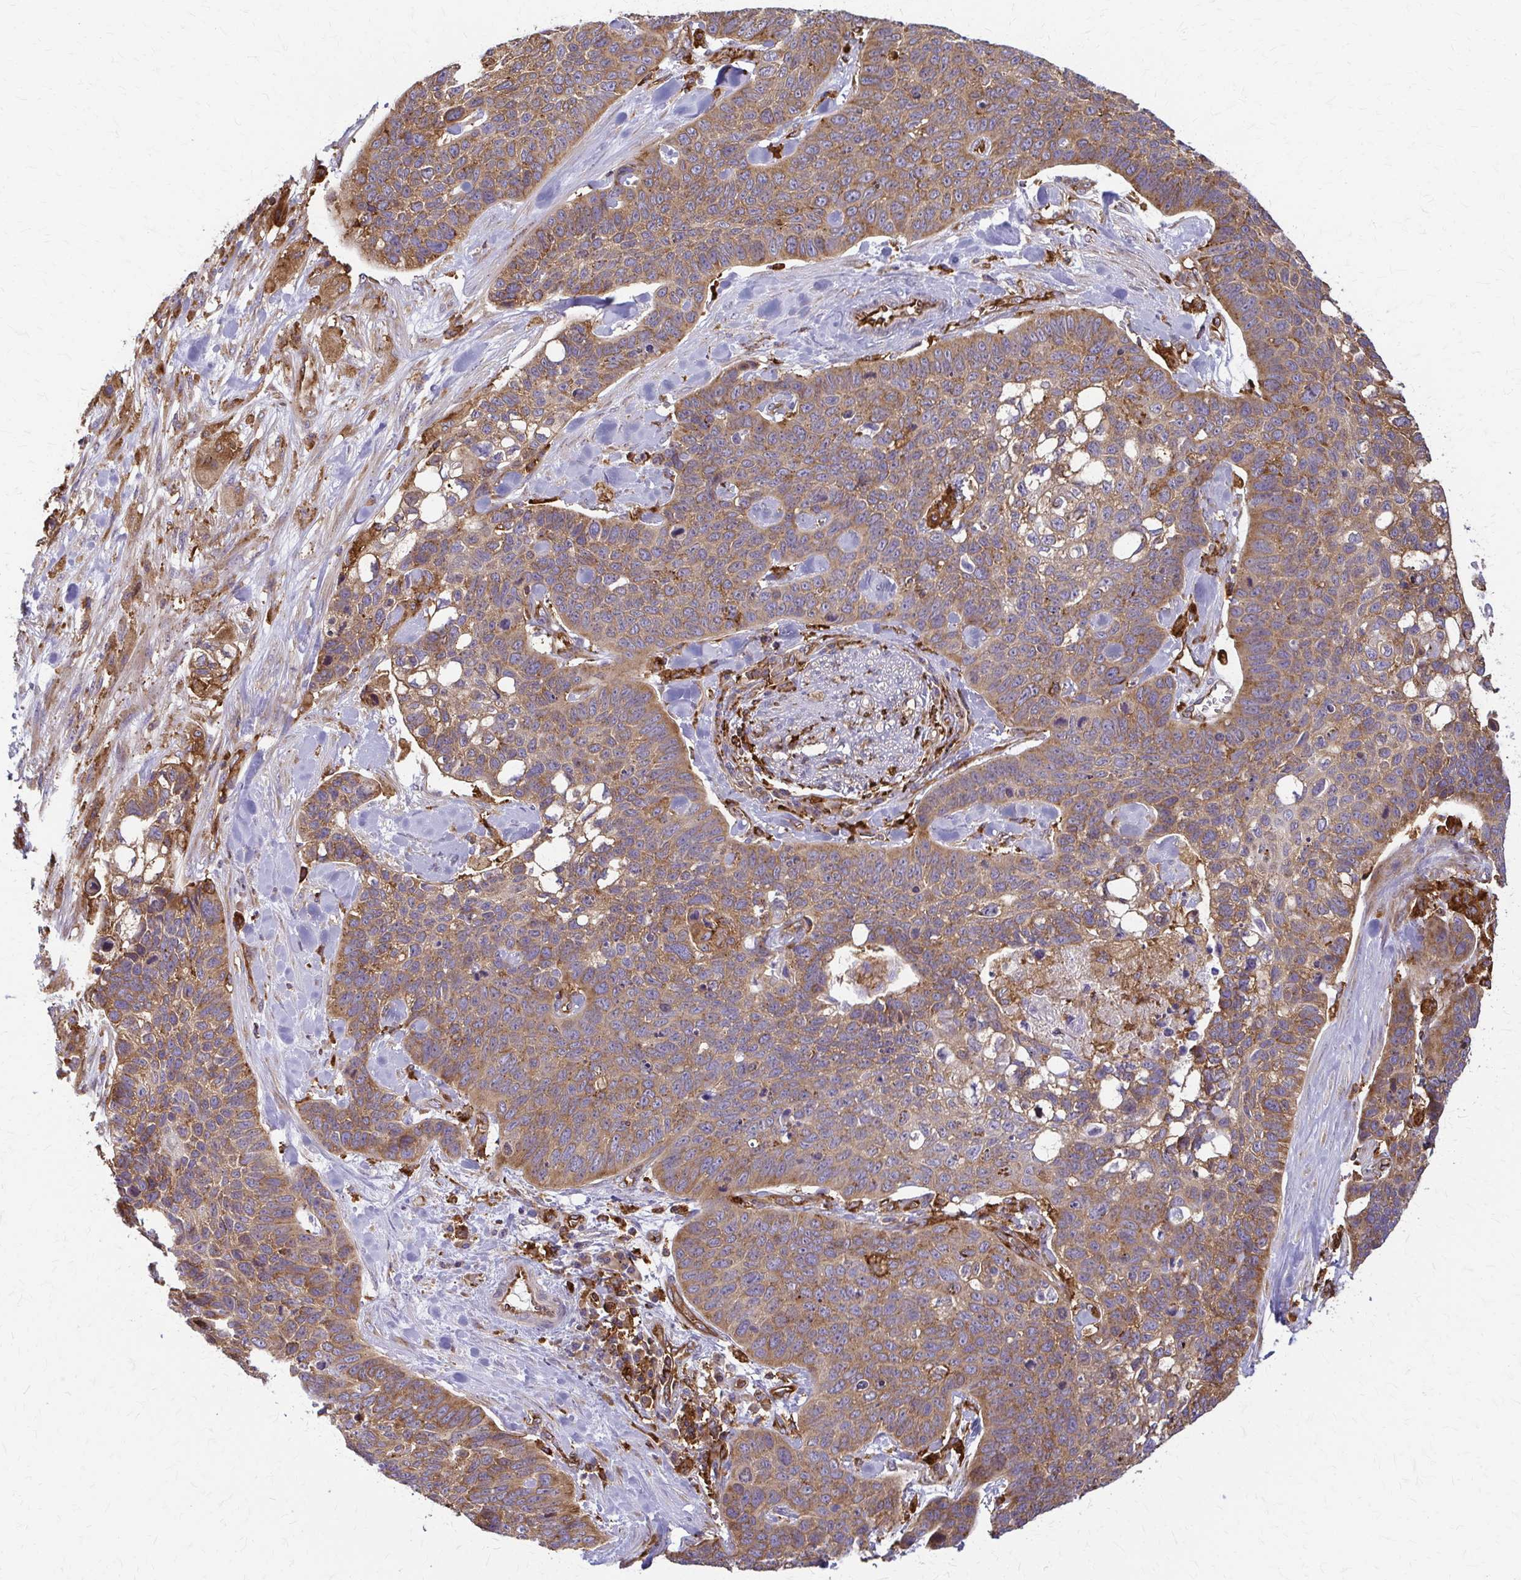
{"staining": {"intensity": "moderate", "quantity": ">75%", "location": "cytoplasmic/membranous"}, "tissue": "lung cancer", "cell_type": "Tumor cells", "image_type": "cancer", "snomed": [{"axis": "morphology", "description": "Squamous cell carcinoma, NOS"}, {"axis": "topography", "description": "Lung"}], "caption": "A micrograph of lung cancer (squamous cell carcinoma) stained for a protein shows moderate cytoplasmic/membranous brown staining in tumor cells.", "gene": "WASF2", "patient": {"sex": "male", "age": 62}}